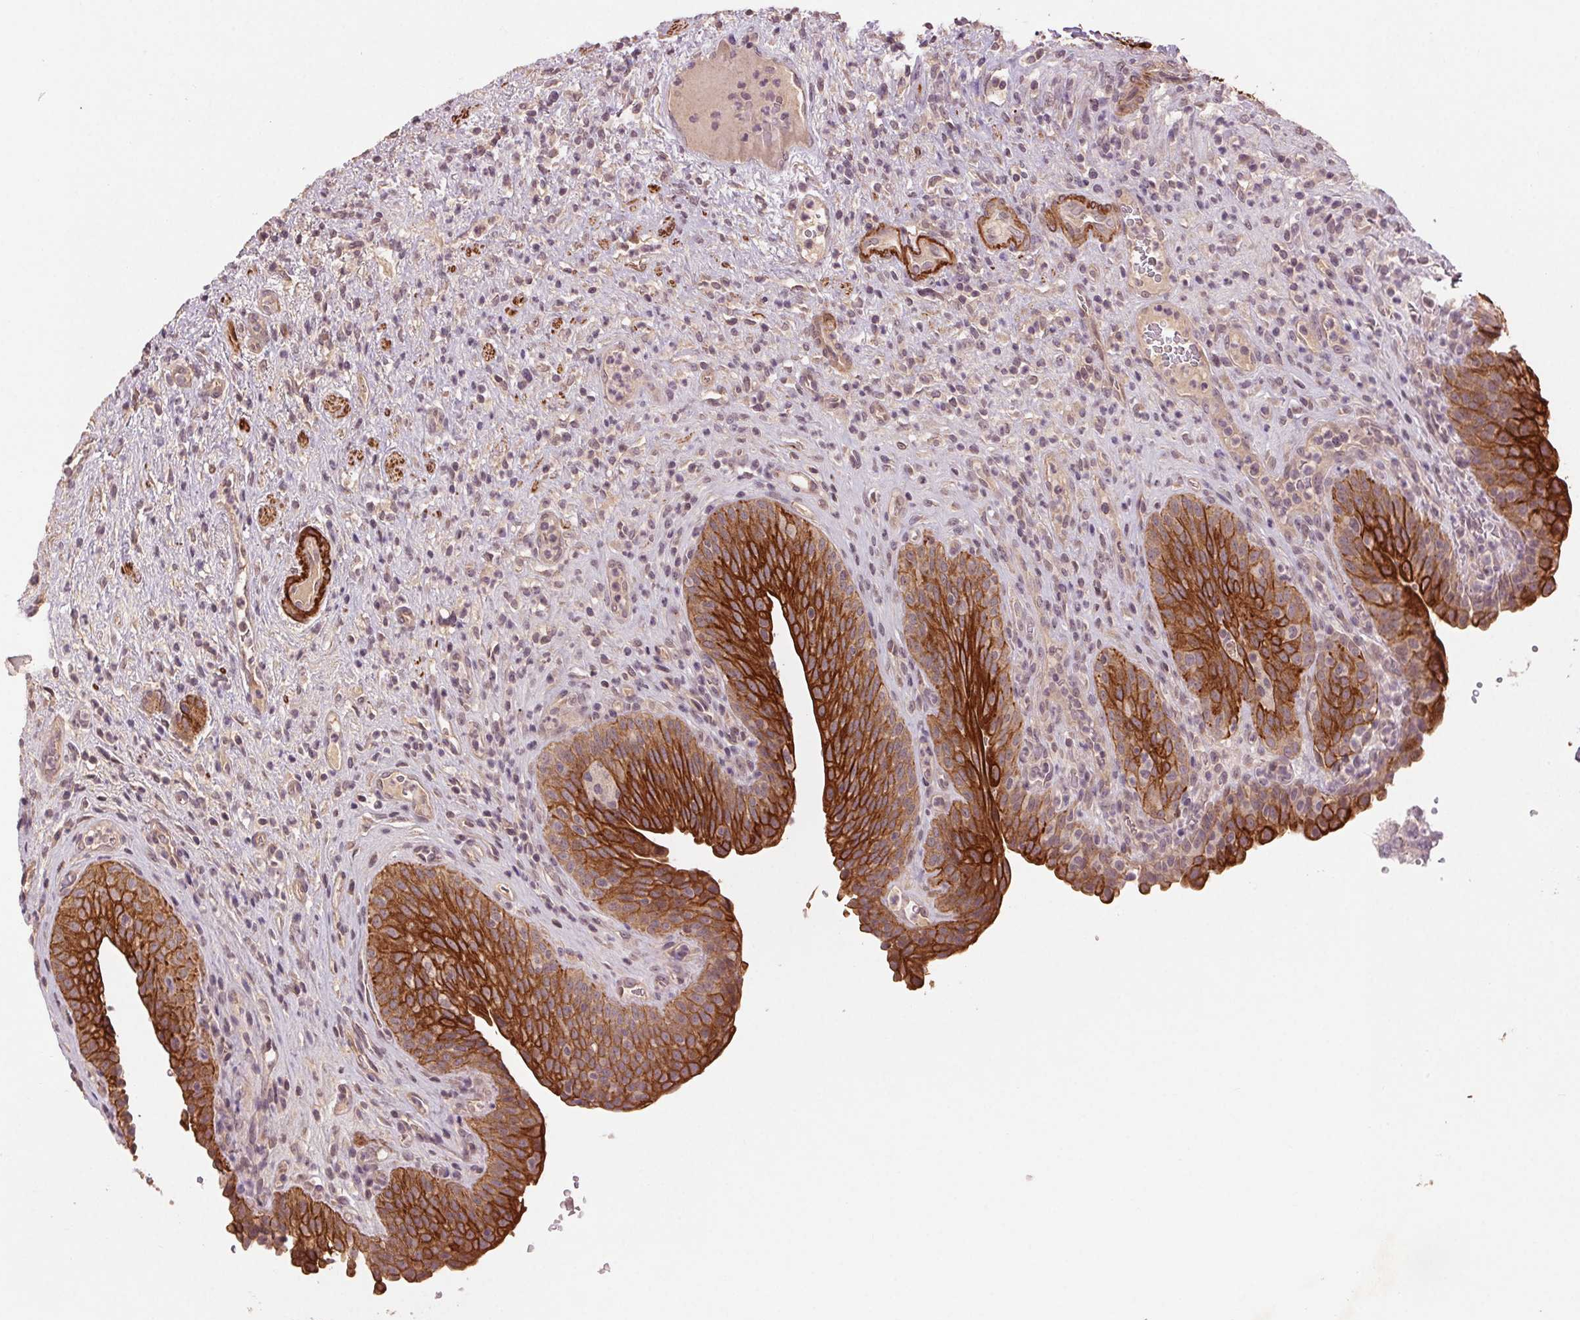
{"staining": {"intensity": "strong", "quantity": ">75%", "location": "cytoplasmic/membranous"}, "tissue": "urinary bladder", "cell_type": "Urothelial cells", "image_type": "normal", "snomed": [{"axis": "morphology", "description": "Normal tissue, NOS"}, {"axis": "topography", "description": "Urinary bladder"}, {"axis": "topography", "description": "Peripheral nerve tissue"}], "caption": "Immunohistochemical staining of normal human urinary bladder demonstrates high levels of strong cytoplasmic/membranous expression in approximately >75% of urothelial cells. (Brightfield microscopy of DAB IHC at high magnification).", "gene": "SMLR1", "patient": {"sex": "male", "age": 66}}